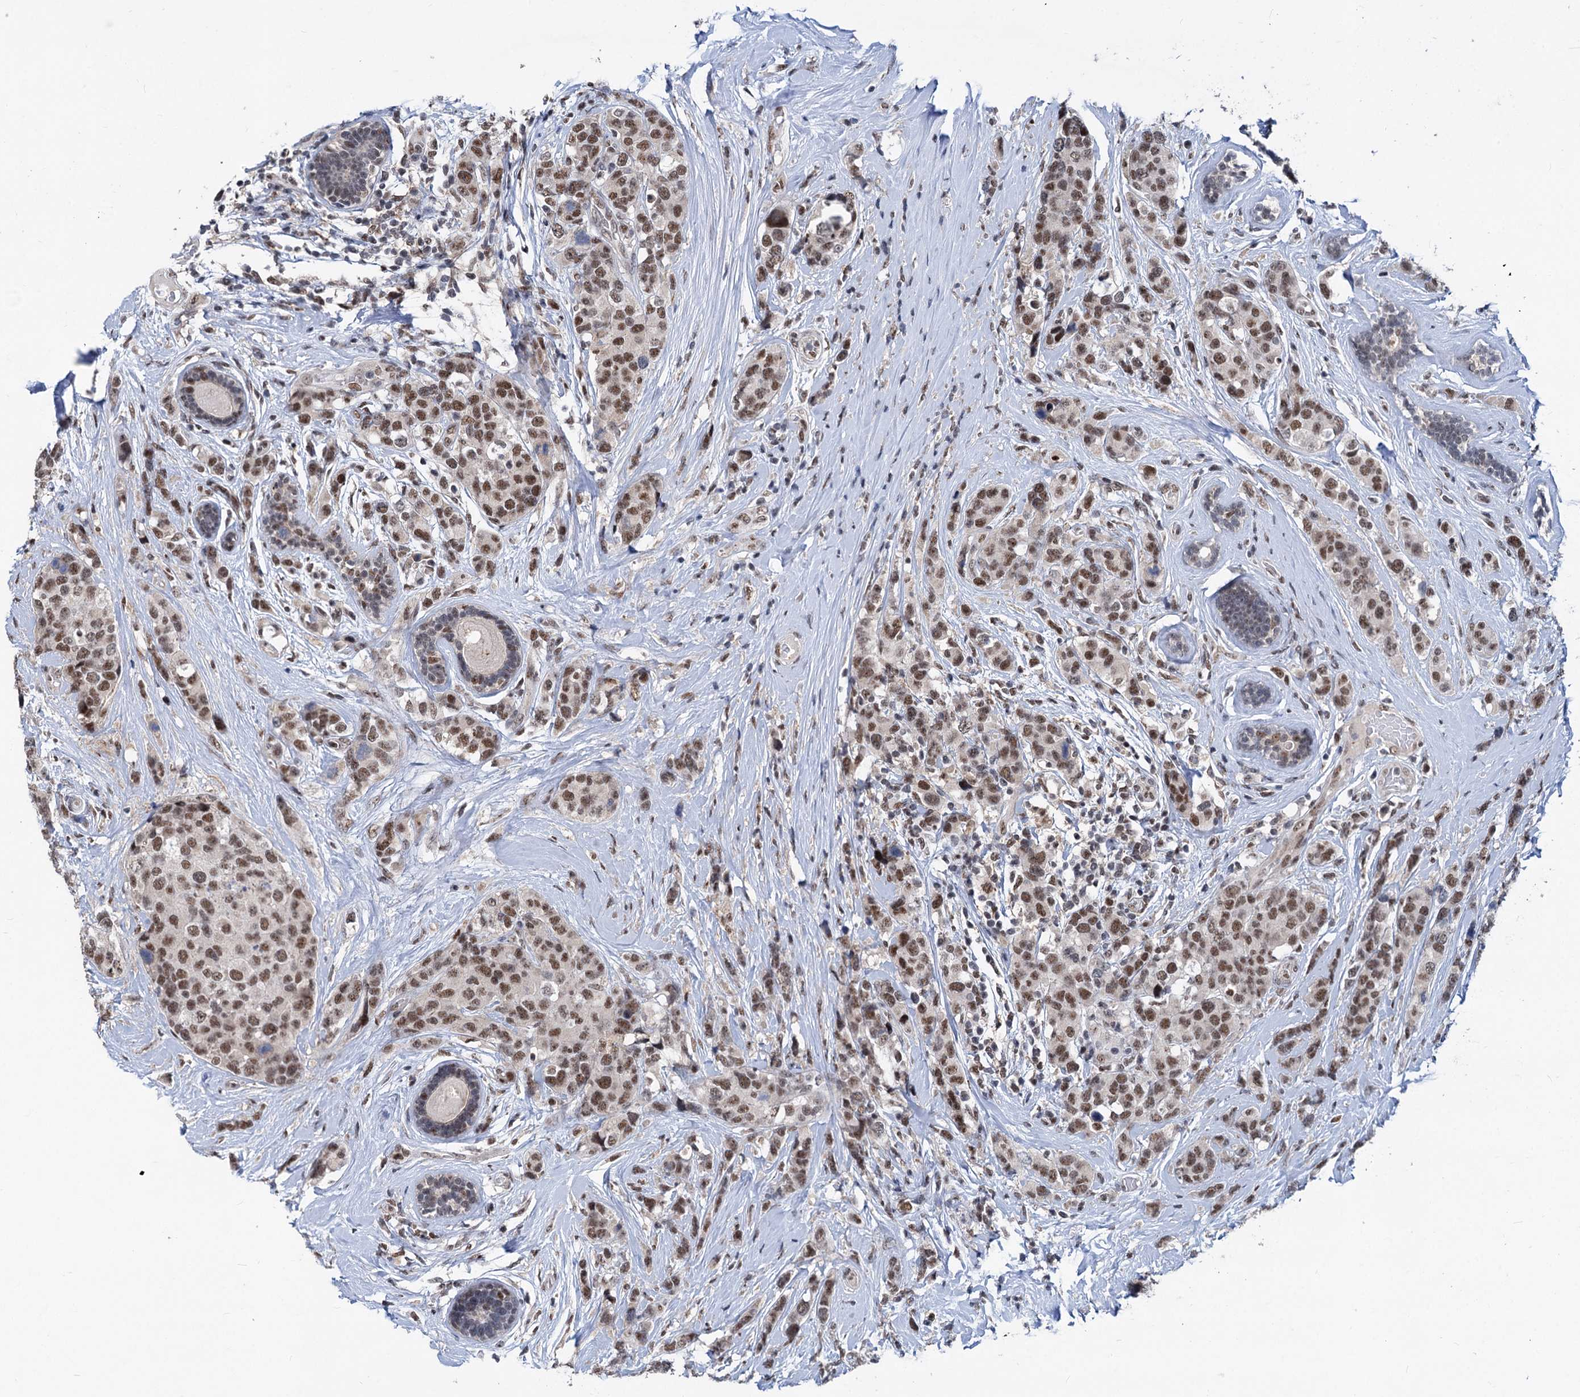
{"staining": {"intensity": "moderate", "quantity": ">75%", "location": "nuclear"}, "tissue": "breast cancer", "cell_type": "Tumor cells", "image_type": "cancer", "snomed": [{"axis": "morphology", "description": "Lobular carcinoma"}, {"axis": "topography", "description": "Breast"}], "caption": "This histopathology image demonstrates IHC staining of lobular carcinoma (breast), with medium moderate nuclear positivity in about >75% of tumor cells.", "gene": "PHF8", "patient": {"sex": "female", "age": 59}}